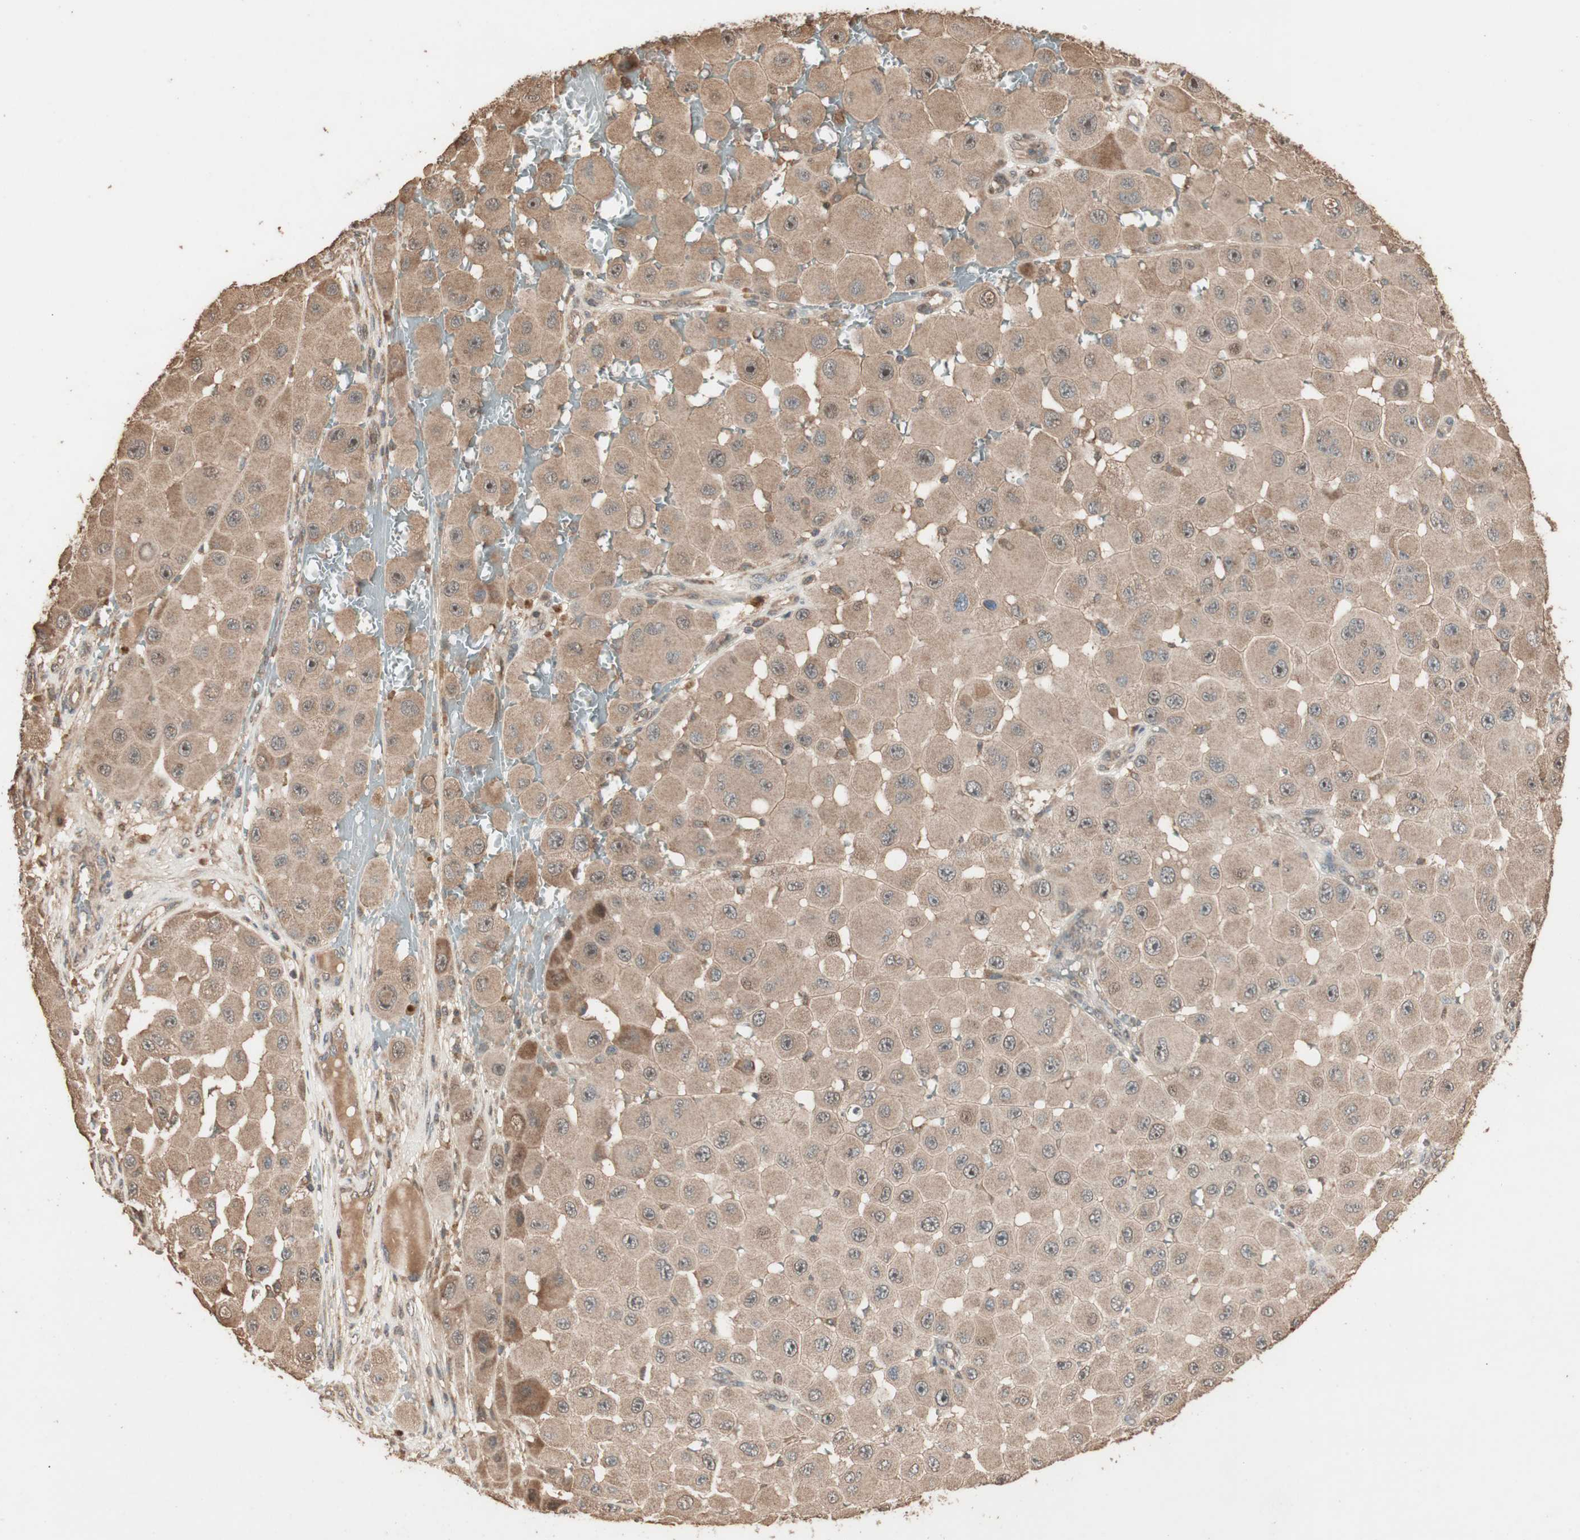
{"staining": {"intensity": "moderate", "quantity": ">75%", "location": "cytoplasmic/membranous,nuclear"}, "tissue": "melanoma", "cell_type": "Tumor cells", "image_type": "cancer", "snomed": [{"axis": "morphology", "description": "Malignant melanoma, NOS"}, {"axis": "topography", "description": "Skin"}], "caption": "The micrograph displays a brown stain indicating the presence of a protein in the cytoplasmic/membranous and nuclear of tumor cells in melanoma.", "gene": "USP20", "patient": {"sex": "female", "age": 81}}